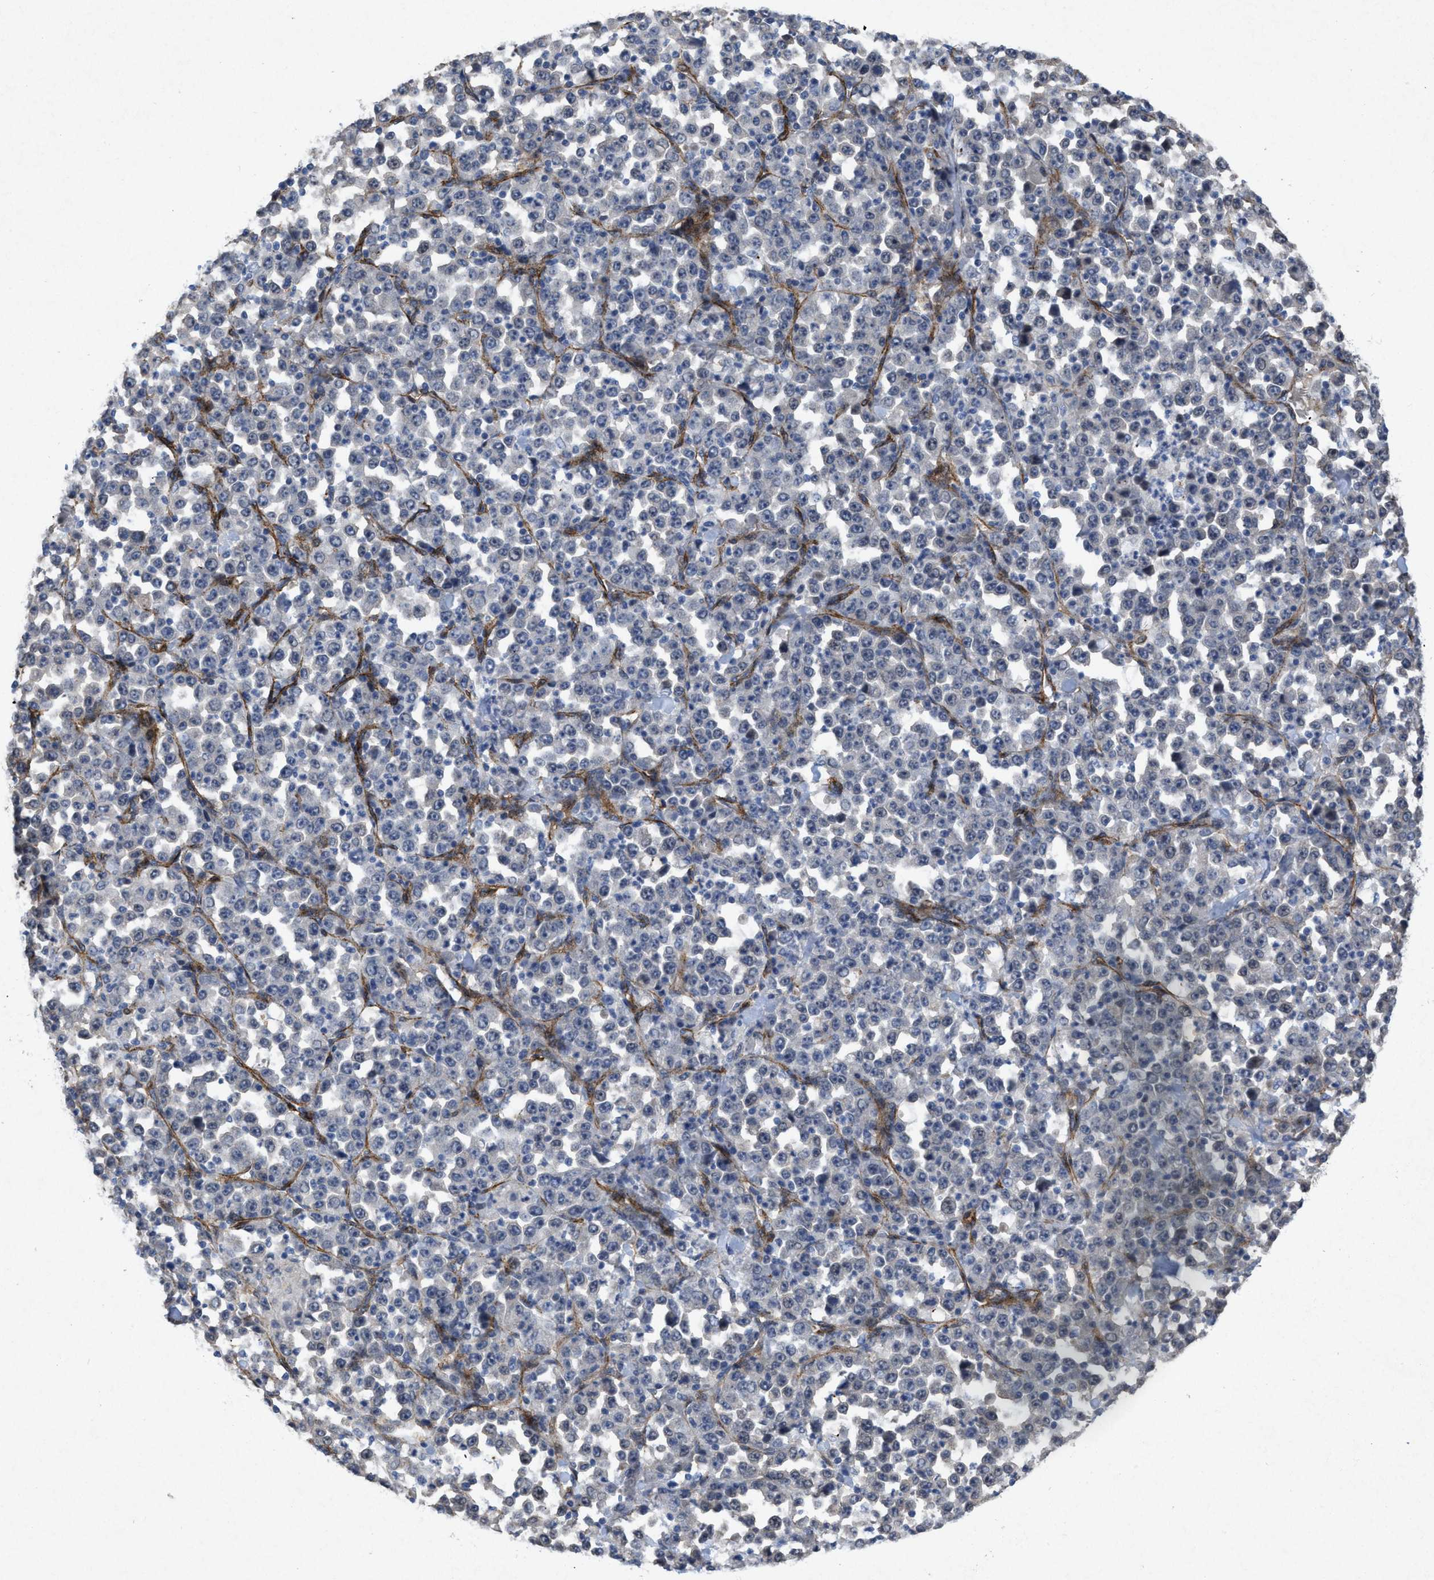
{"staining": {"intensity": "negative", "quantity": "none", "location": "none"}, "tissue": "stomach cancer", "cell_type": "Tumor cells", "image_type": "cancer", "snomed": [{"axis": "morphology", "description": "Normal tissue, NOS"}, {"axis": "morphology", "description": "Adenocarcinoma, NOS"}, {"axis": "topography", "description": "Stomach, upper"}, {"axis": "topography", "description": "Stomach"}], "caption": "This is a photomicrograph of immunohistochemistry staining of stomach cancer, which shows no positivity in tumor cells.", "gene": "PDGFRA", "patient": {"sex": "male", "age": 59}}